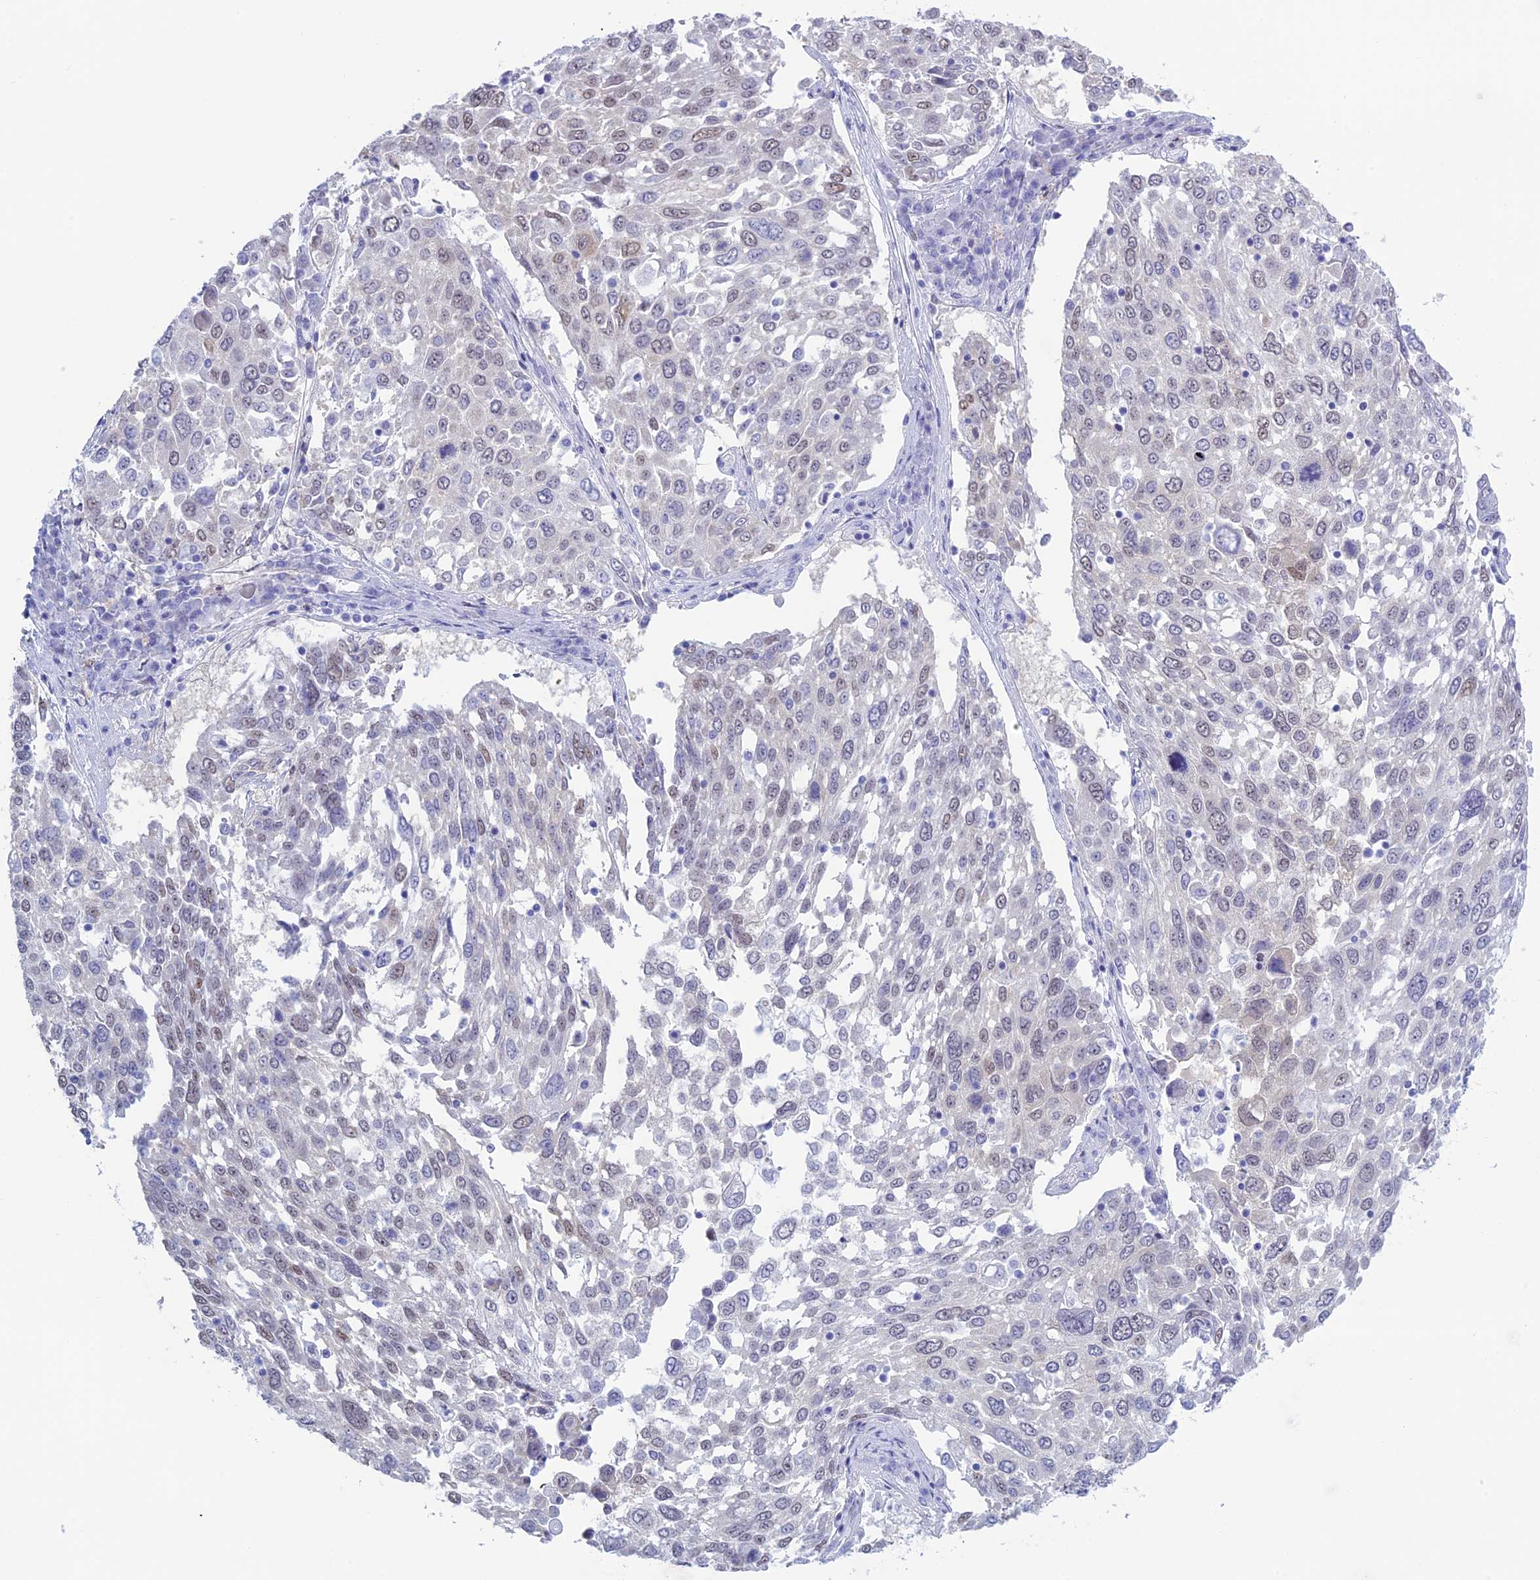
{"staining": {"intensity": "weak", "quantity": "<25%", "location": "nuclear"}, "tissue": "lung cancer", "cell_type": "Tumor cells", "image_type": "cancer", "snomed": [{"axis": "morphology", "description": "Squamous cell carcinoma, NOS"}, {"axis": "topography", "description": "Lung"}], "caption": "Tumor cells are negative for brown protein staining in lung cancer (squamous cell carcinoma).", "gene": "LHFPL2", "patient": {"sex": "male", "age": 65}}